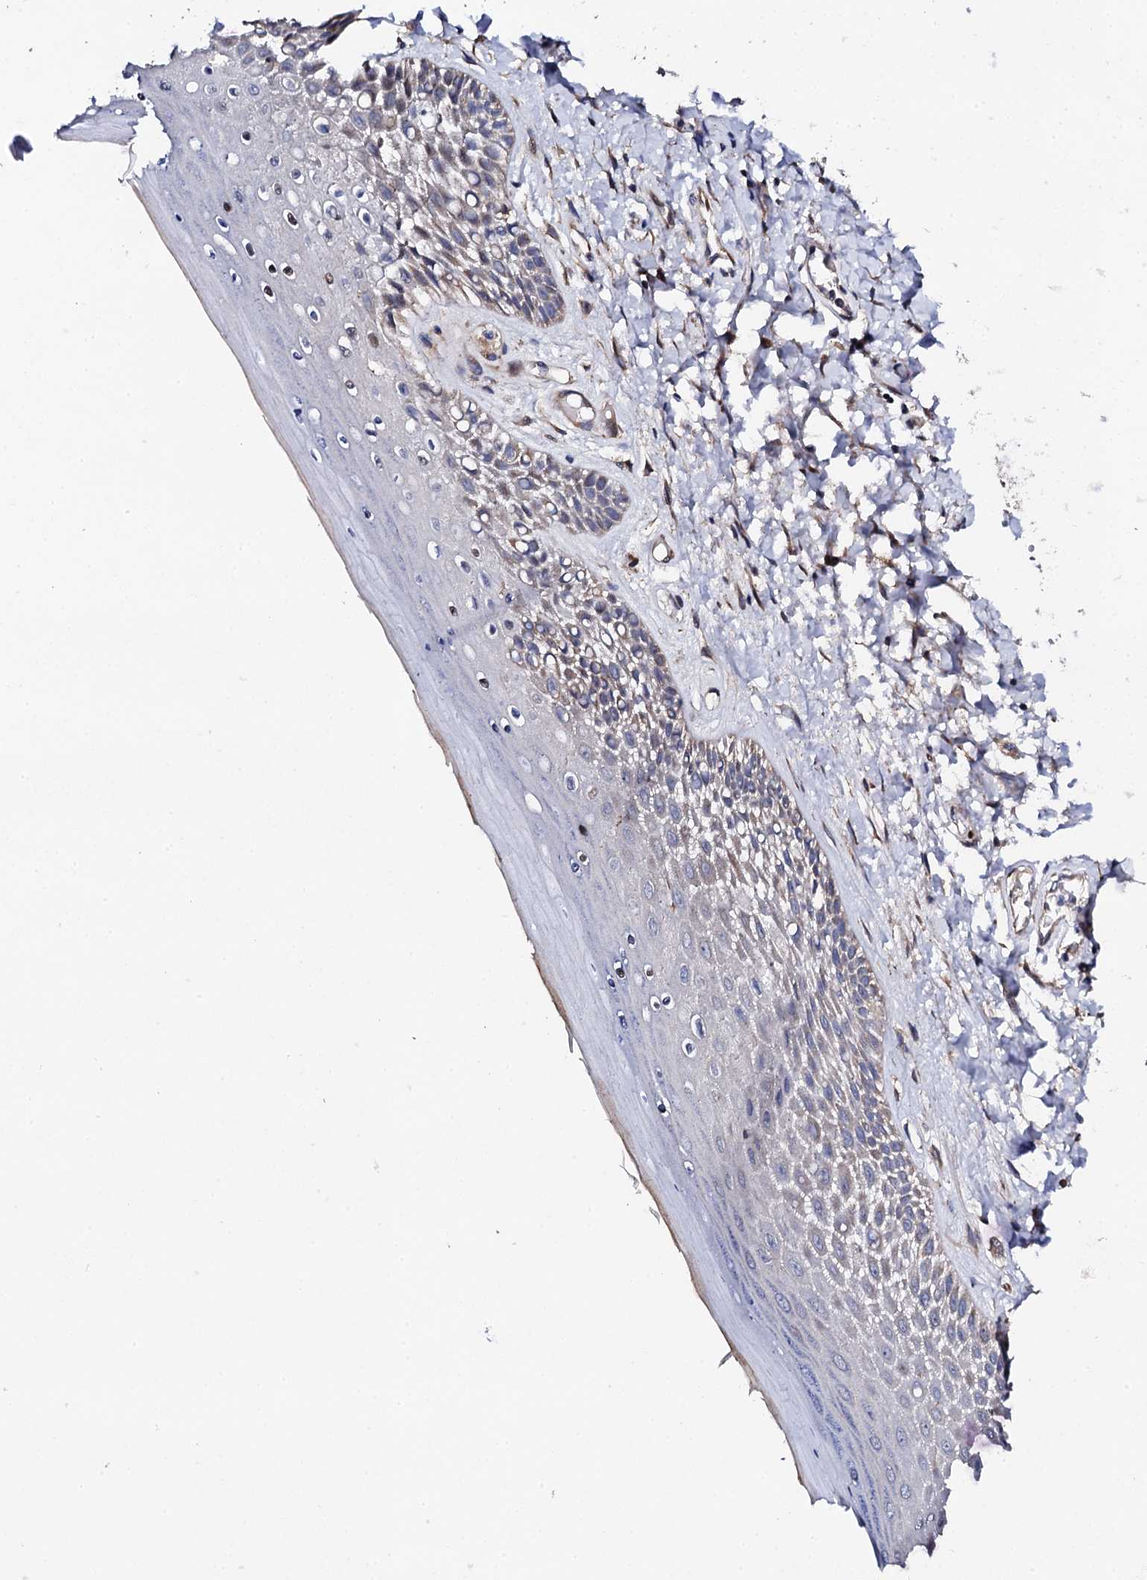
{"staining": {"intensity": "moderate", "quantity": "<25%", "location": "cytoplasmic/membranous"}, "tissue": "skin", "cell_type": "Epidermal cells", "image_type": "normal", "snomed": [{"axis": "morphology", "description": "Normal tissue, NOS"}, {"axis": "topography", "description": "Anal"}], "caption": "Moderate cytoplasmic/membranous protein expression is present in approximately <25% of epidermal cells in skin. Nuclei are stained in blue.", "gene": "LIPT2", "patient": {"sex": "male", "age": 78}}